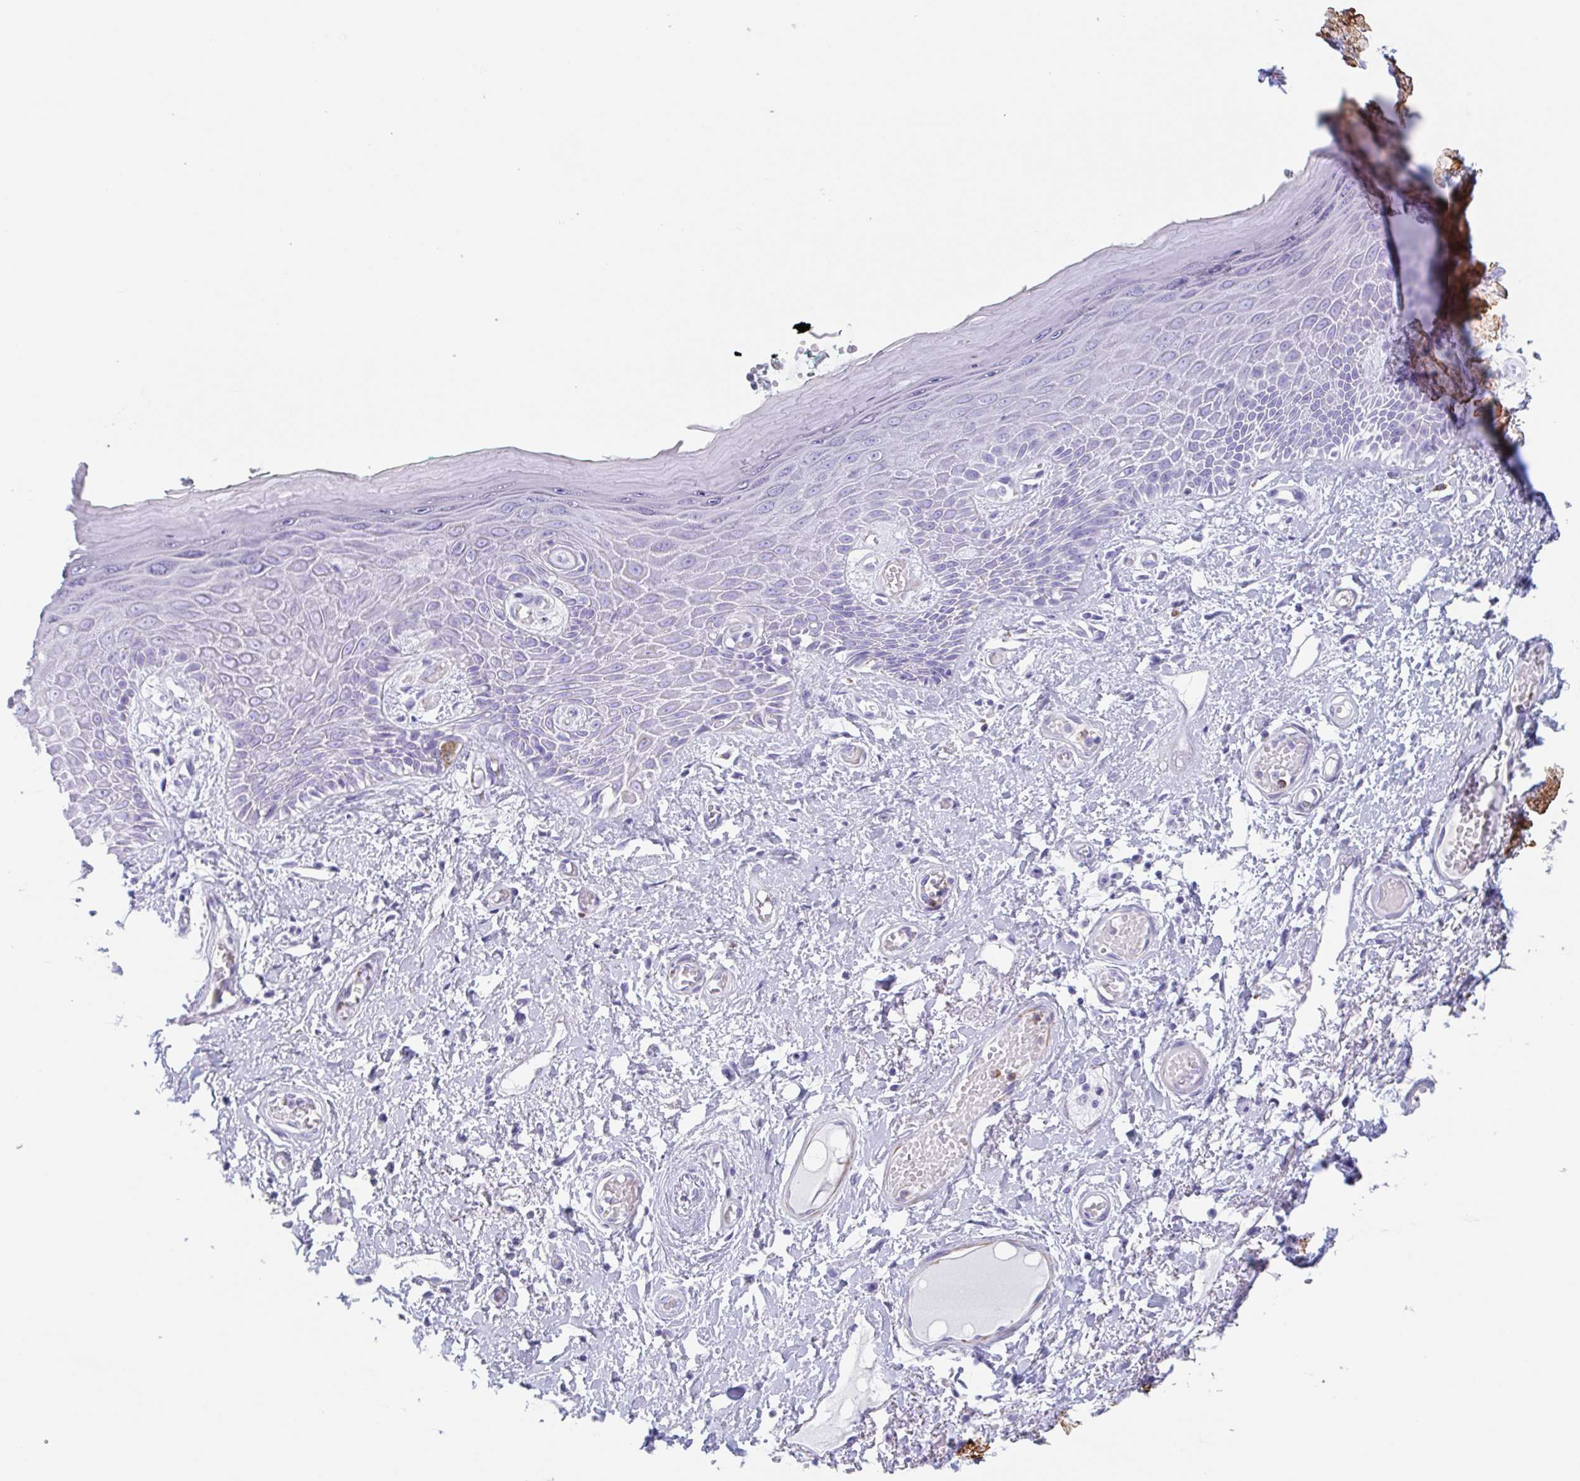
{"staining": {"intensity": "negative", "quantity": "none", "location": "none"}, "tissue": "skin", "cell_type": "Epidermal cells", "image_type": "normal", "snomed": [{"axis": "morphology", "description": "Normal tissue, NOS"}, {"axis": "topography", "description": "Anal"}, {"axis": "topography", "description": "Peripheral nerve tissue"}], "caption": "Unremarkable skin was stained to show a protein in brown. There is no significant staining in epidermal cells. Nuclei are stained in blue.", "gene": "TAS2R41", "patient": {"sex": "male", "age": 78}}